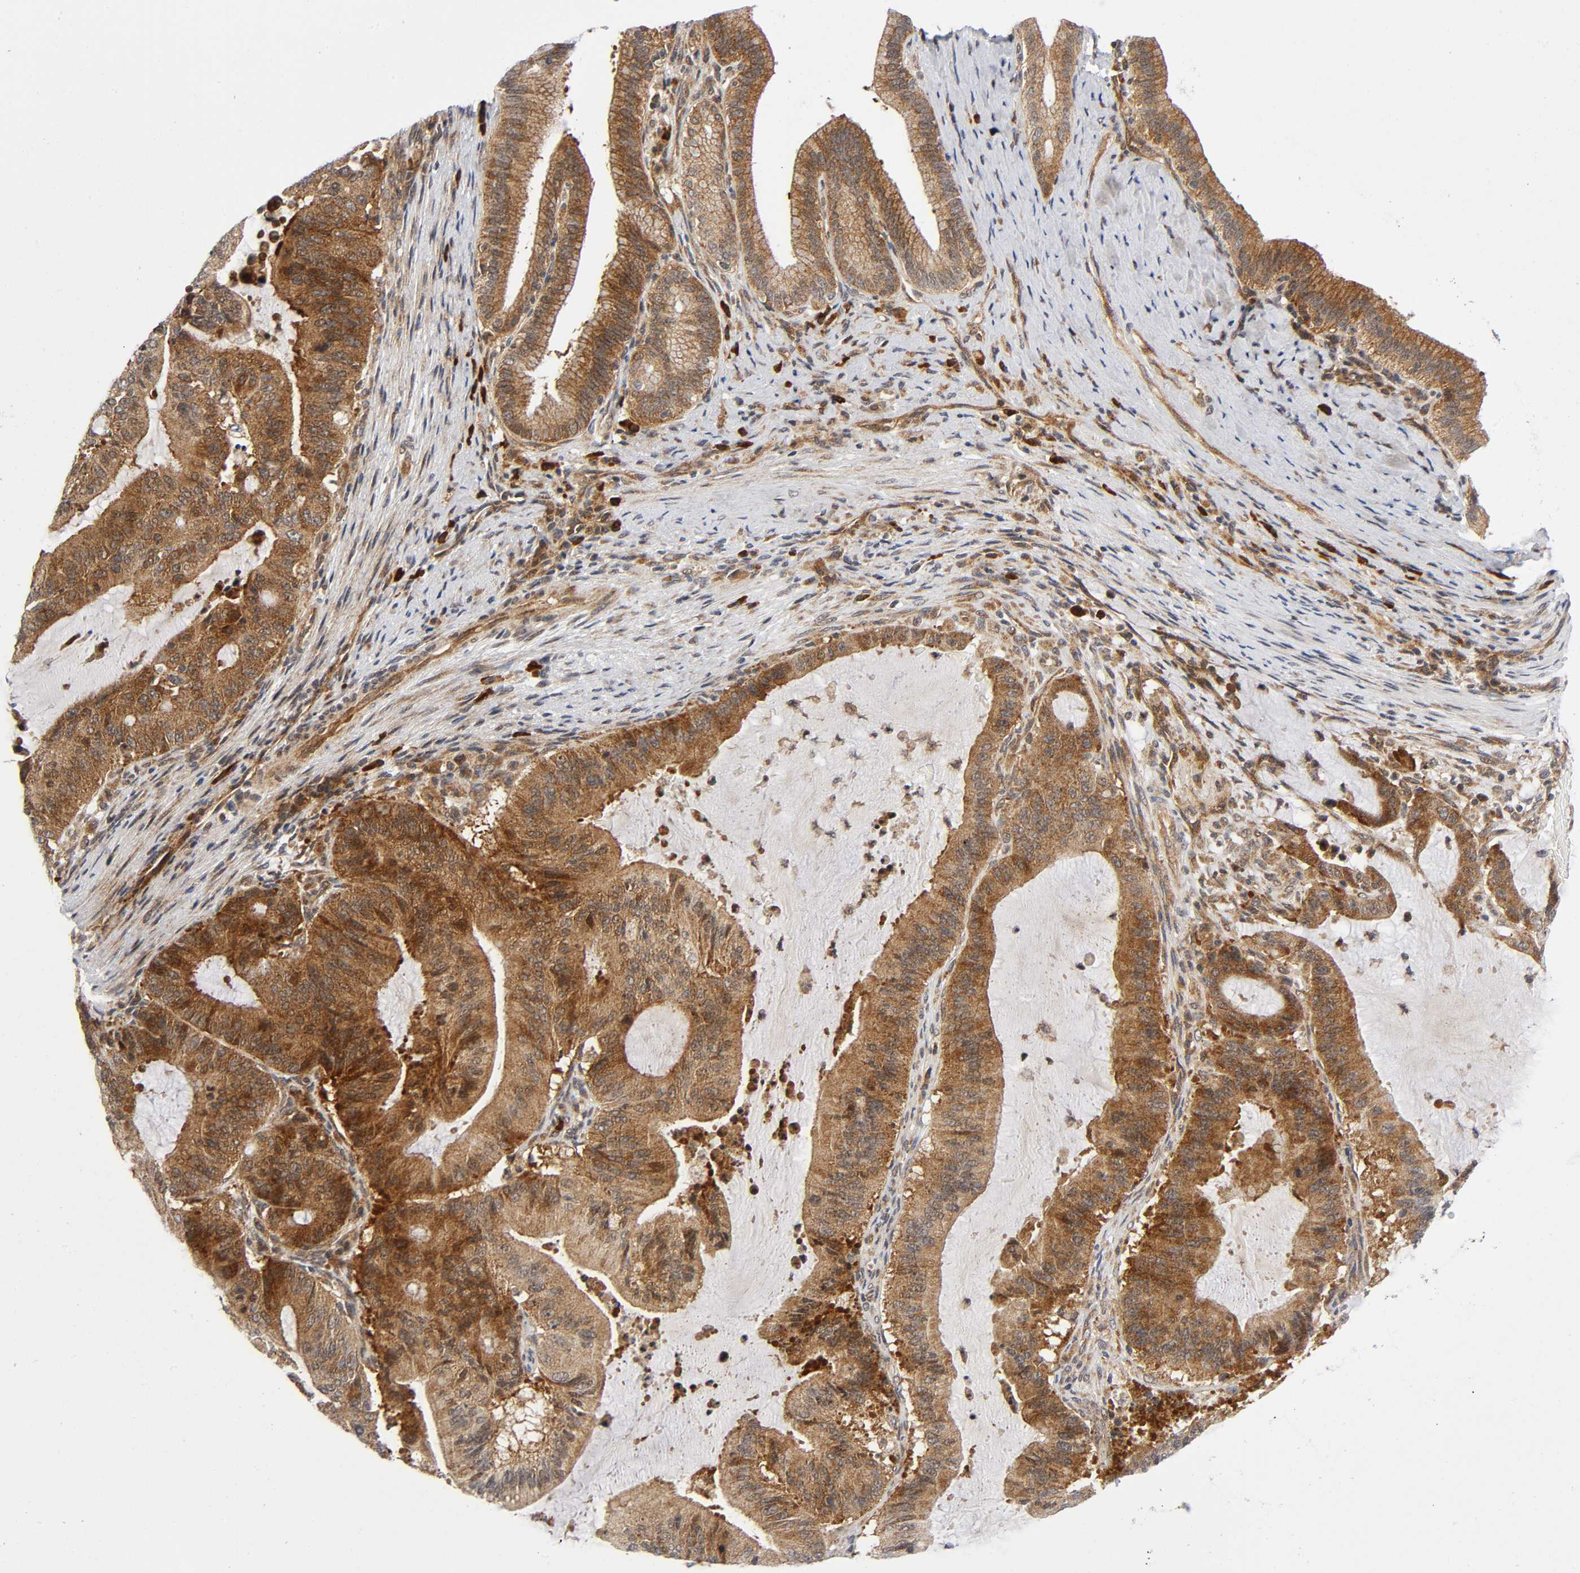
{"staining": {"intensity": "moderate", "quantity": ">75%", "location": "cytoplasmic/membranous"}, "tissue": "liver cancer", "cell_type": "Tumor cells", "image_type": "cancer", "snomed": [{"axis": "morphology", "description": "Cholangiocarcinoma"}, {"axis": "topography", "description": "Liver"}], "caption": "This image reveals IHC staining of liver cancer, with medium moderate cytoplasmic/membranous positivity in about >75% of tumor cells.", "gene": "EIF5", "patient": {"sex": "female", "age": 73}}